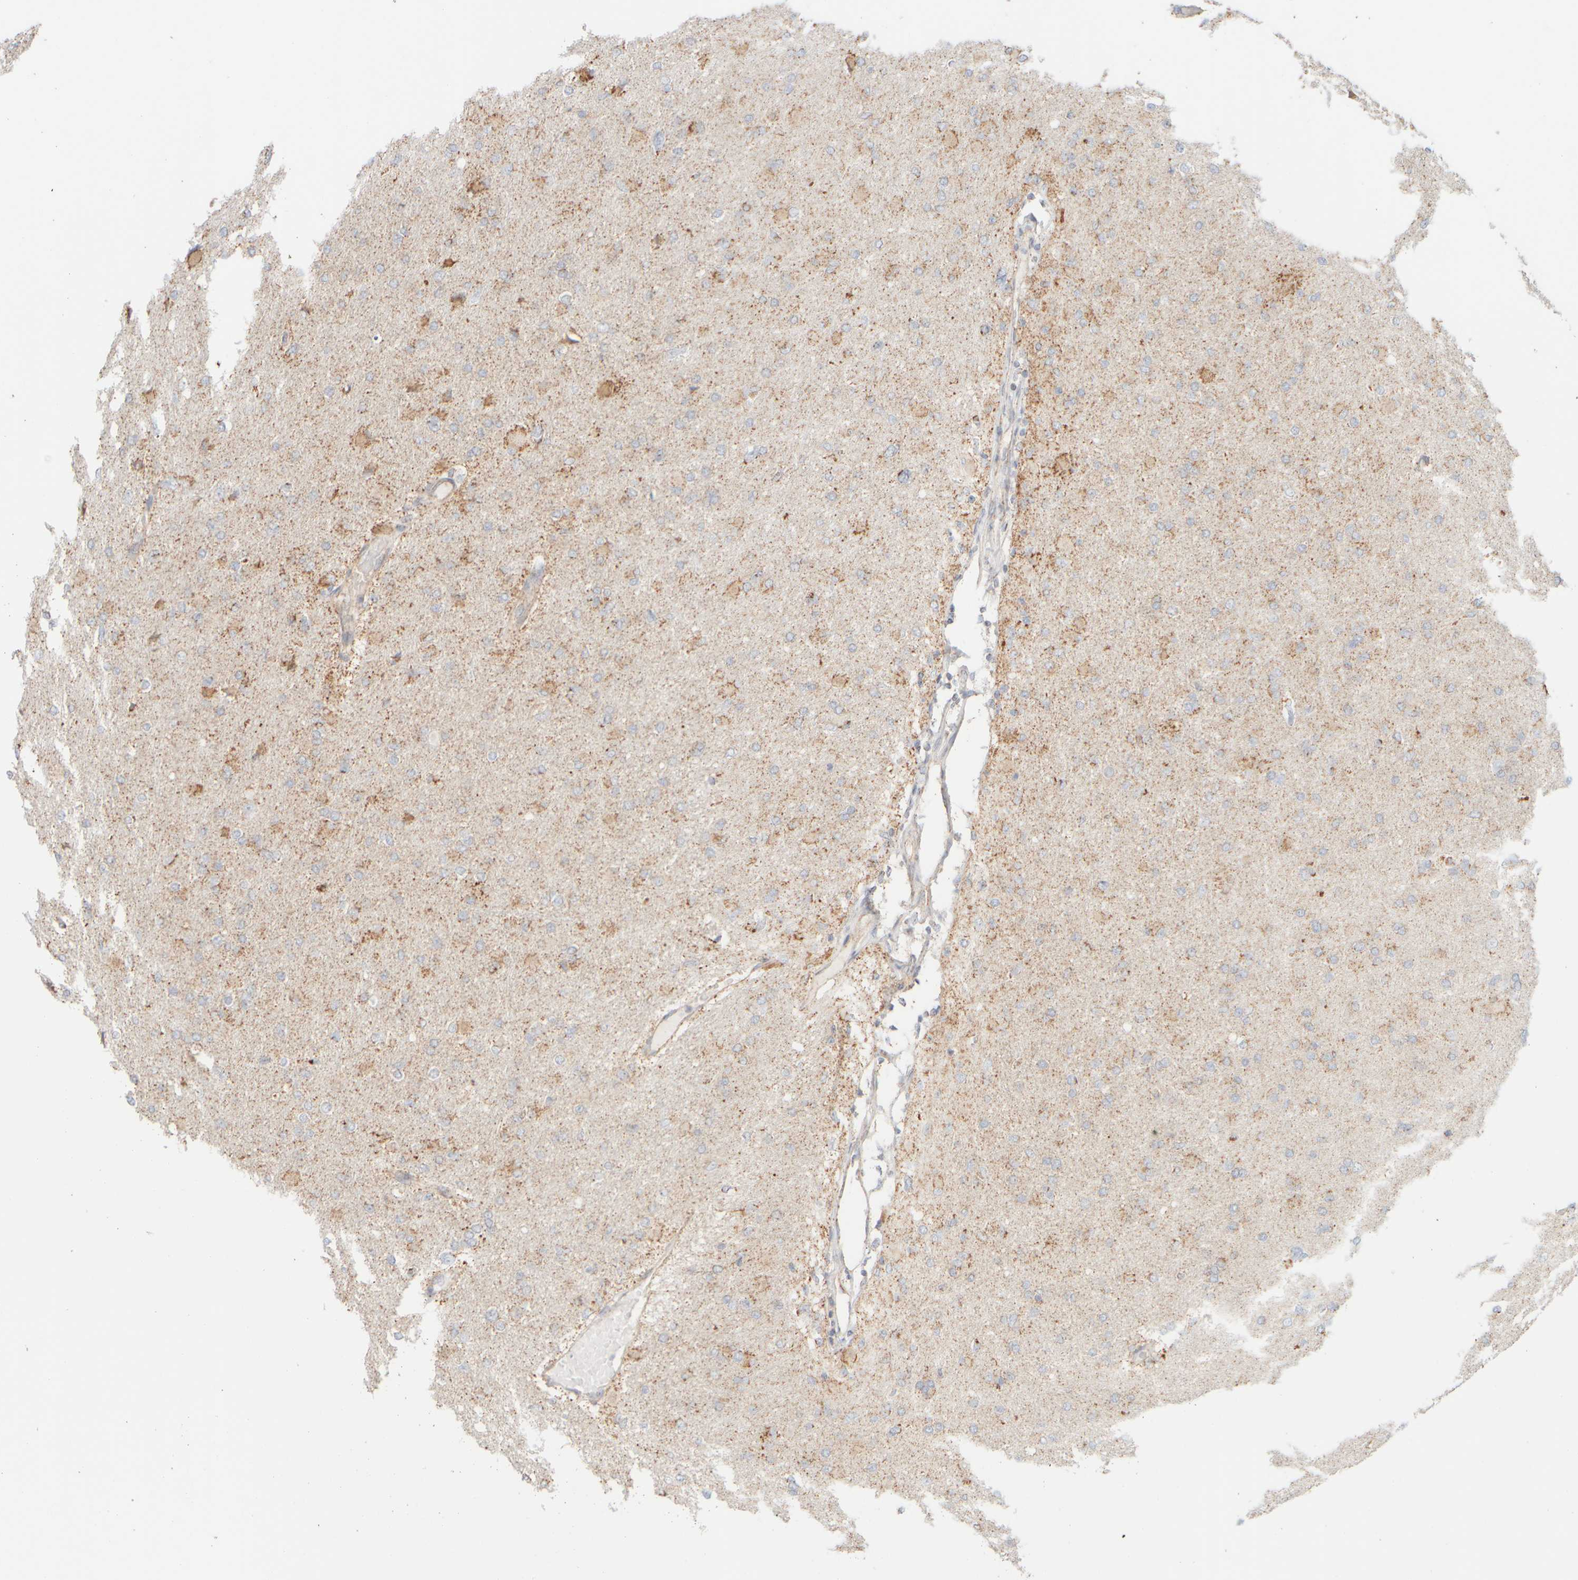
{"staining": {"intensity": "moderate", "quantity": "<25%", "location": "cytoplasmic/membranous"}, "tissue": "glioma", "cell_type": "Tumor cells", "image_type": "cancer", "snomed": [{"axis": "morphology", "description": "Glioma, malignant, High grade"}, {"axis": "topography", "description": "Cerebral cortex"}], "caption": "Moderate cytoplasmic/membranous staining is seen in about <25% of tumor cells in high-grade glioma (malignant).", "gene": "APBB2", "patient": {"sex": "female", "age": 36}}